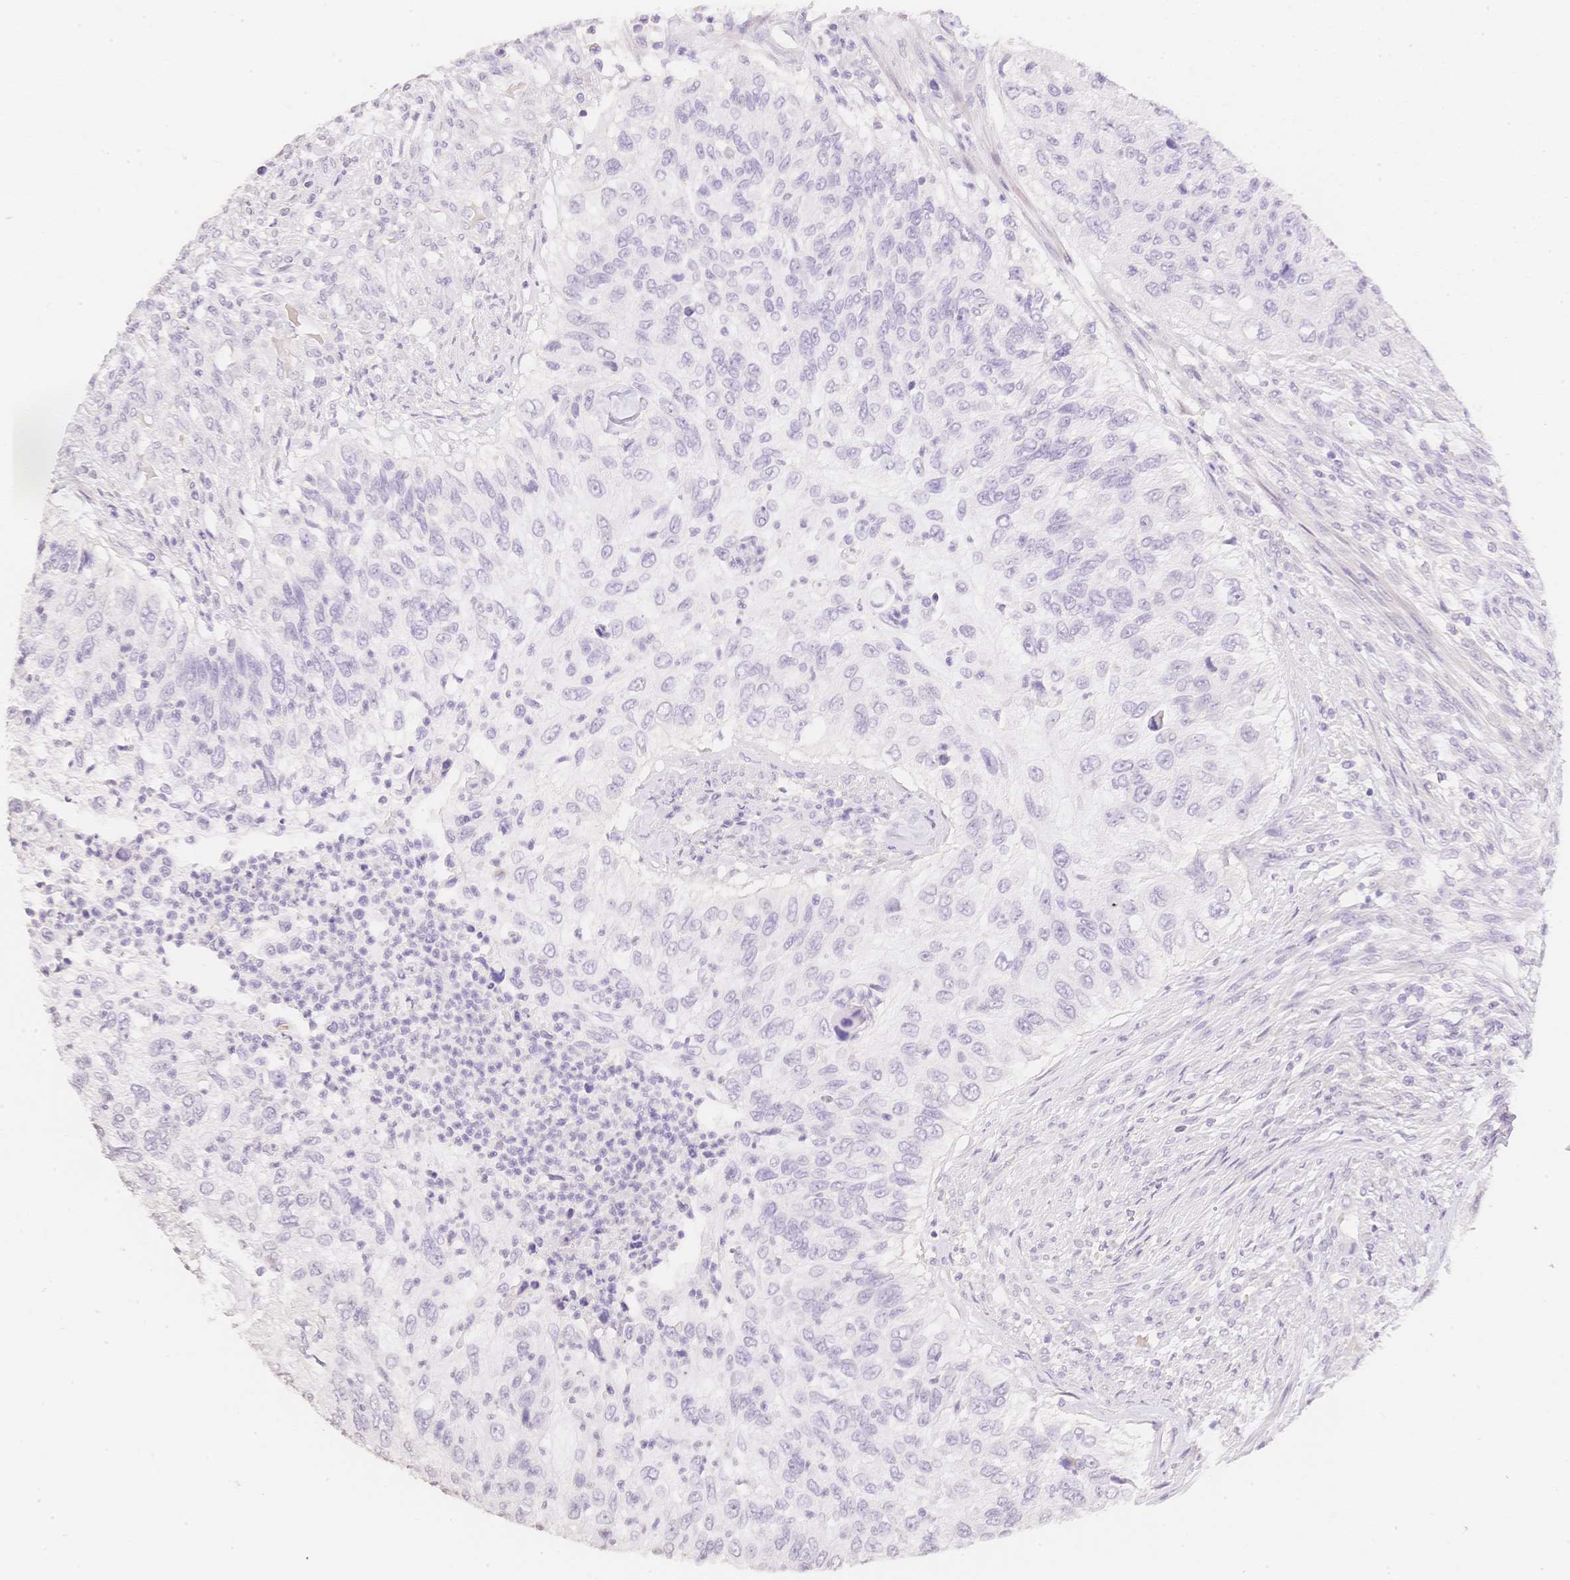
{"staining": {"intensity": "negative", "quantity": "none", "location": "none"}, "tissue": "urothelial cancer", "cell_type": "Tumor cells", "image_type": "cancer", "snomed": [{"axis": "morphology", "description": "Urothelial carcinoma, High grade"}, {"axis": "topography", "description": "Urinary bladder"}], "caption": "DAB (3,3'-diaminobenzidine) immunohistochemical staining of human urothelial cancer displays no significant staining in tumor cells.", "gene": "HCRTR2", "patient": {"sex": "female", "age": 60}}